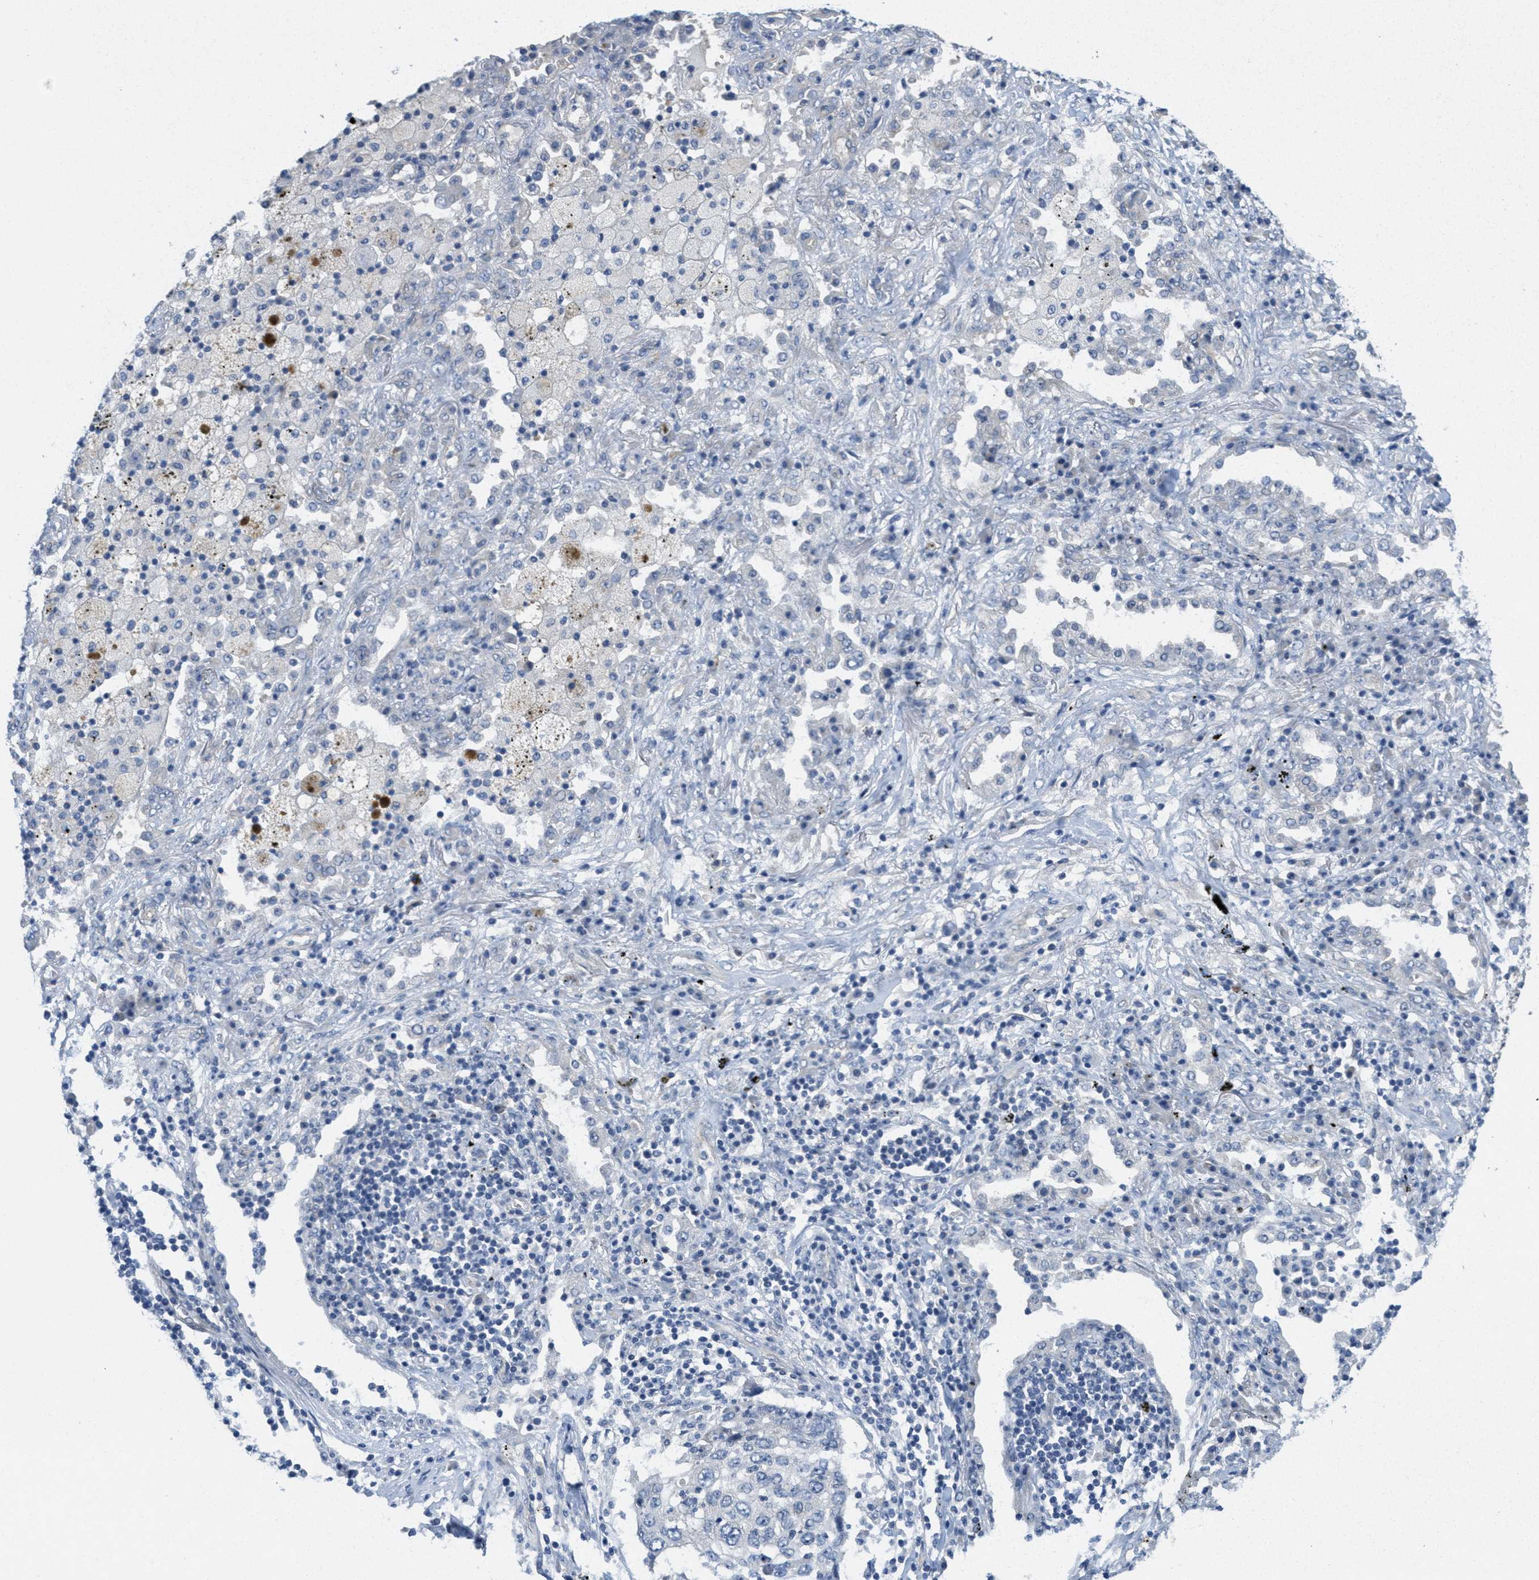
{"staining": {"intensity": "negative", "quantity": "none", "location": "none"}, "tissue": "lung cancer", "cell_type": "Tumor cells", "image_type": "cancer", "snomed": [{"axis": "morphology", "description": "Squamous cell carcinoma, NOS"}, {"axis": "topography", "description": "Lung"}], "caption": "This is an immunohistochemistry (IHC) micrograph of human squamous cell carcinoma (lung). There is no expression in tumor cells.", "gene": "ZFYVE9", "patient": {"sex": "female", "age": 63}}